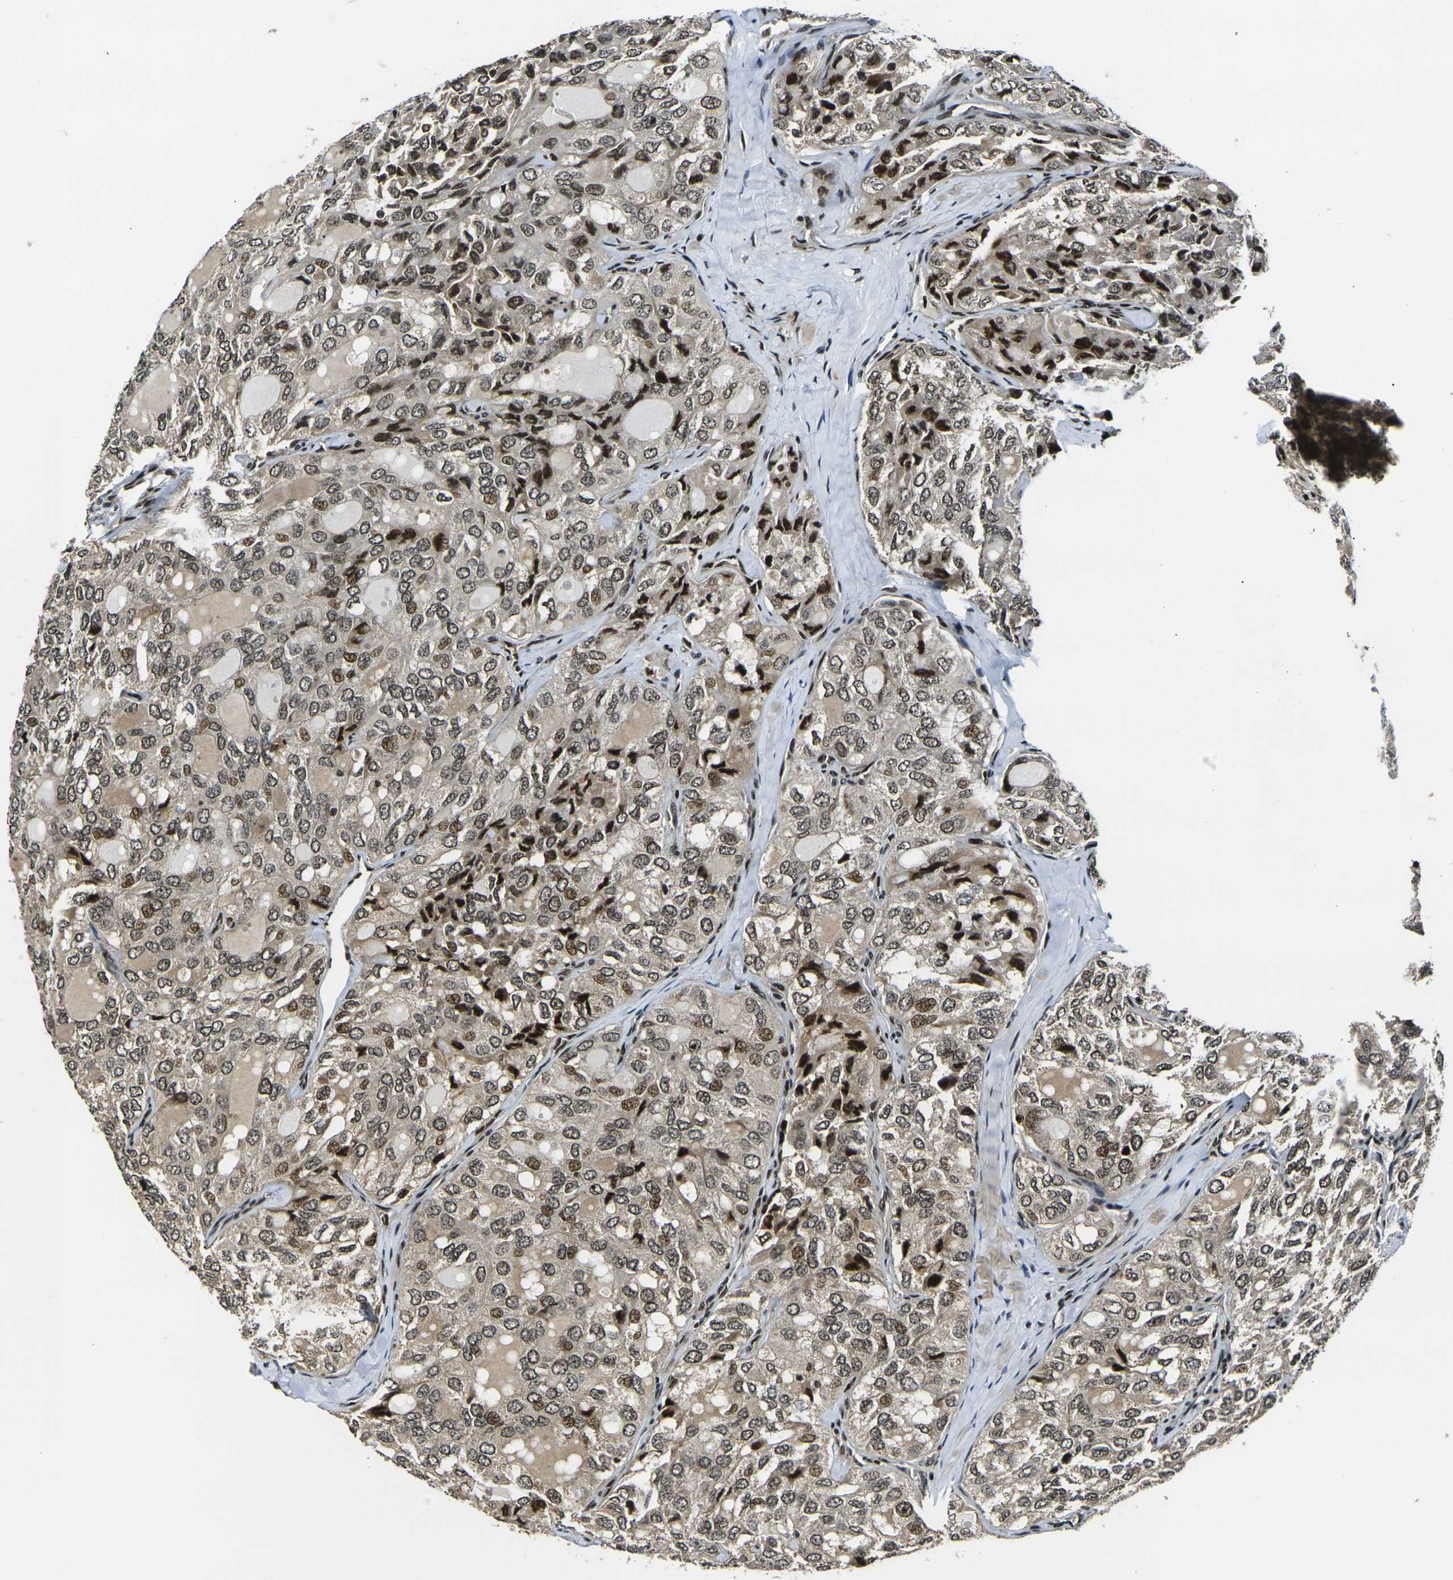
{"staining": {"intensity": "moderate", "quantity": ">75%", "location": "nuclear"}, "tissue": "thyroid cancer", "cell_type": "Tumor cells", "image_type": "cancer", "snomed": [{"axis": "morphology", "description": "Follicular adenoma carcinoma, NOS"}, {"axis": "topography", "description": "Thyroid gland"}], "caption": "IHC micrograph of thyroid cancer stained for a protein (brown), which shows medium levels of moderate nuclear expression in approximately >75% of tumor cells.", "gene": "ACTL6A", "patient": {"sex": "male", "age": 75}}